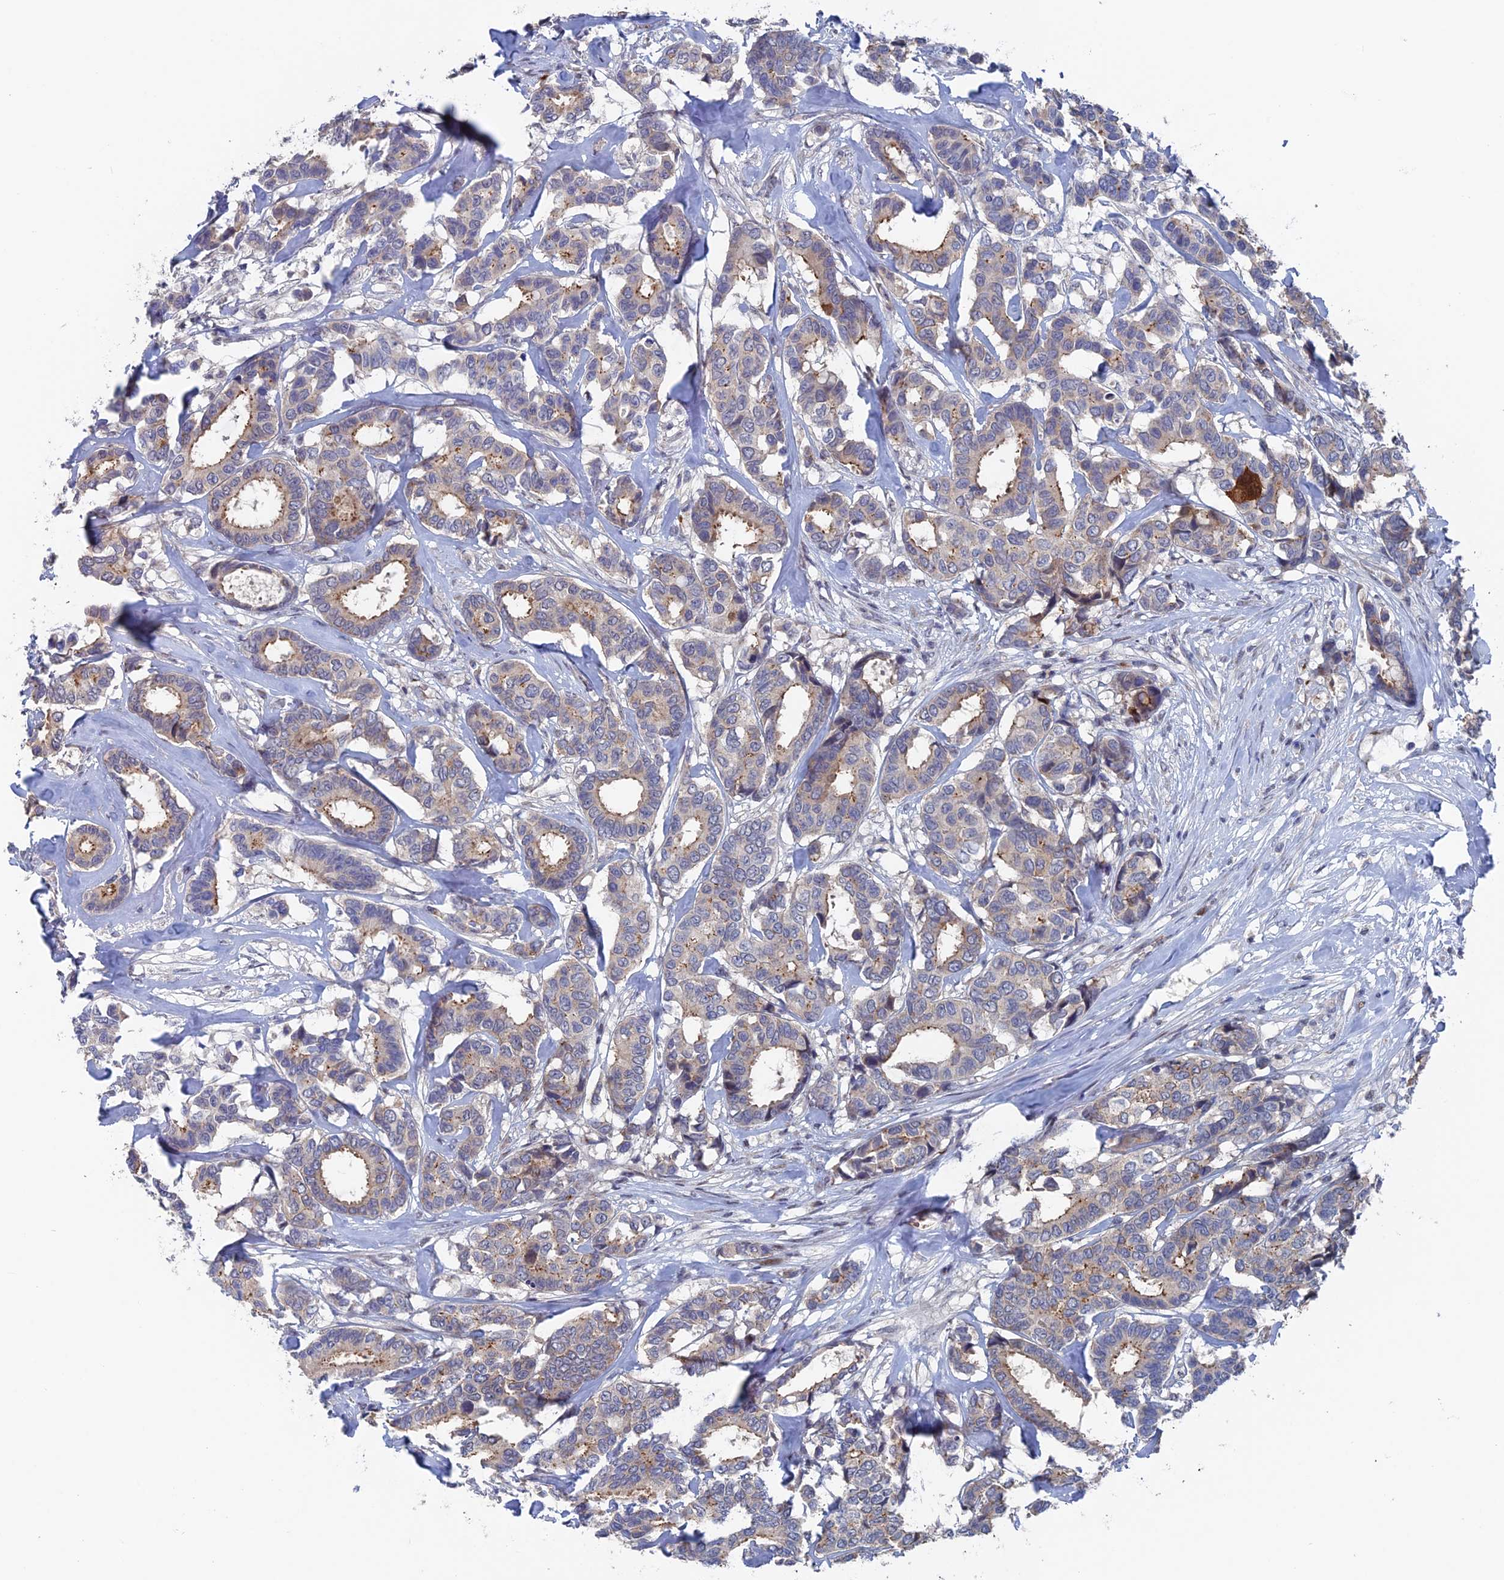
{"staining": {"intensity": "weak", "quantity": "25%-75%", "location": "cytoplasmic/membranous"}, "tissue": "breast cancer", "cell_type": "Tumor cells", "image_type": "cancer", "snomed": [{"axis": "morphology", "description": "Duct carcinoma"}, {"axis": "topography", "description": "Breast"}], "caption": "A low amount of weak cytoplasmic/membranous positivity is identified in approximately 25%-75% of tumor cells in infiltrating ductal carcinoma (breast) tissue. Immunohistochemistry stains the protein in brown and the nuclei are stained blue.", "gene": "SH3D21", "patient": {"sex": "female", "age": 87}}